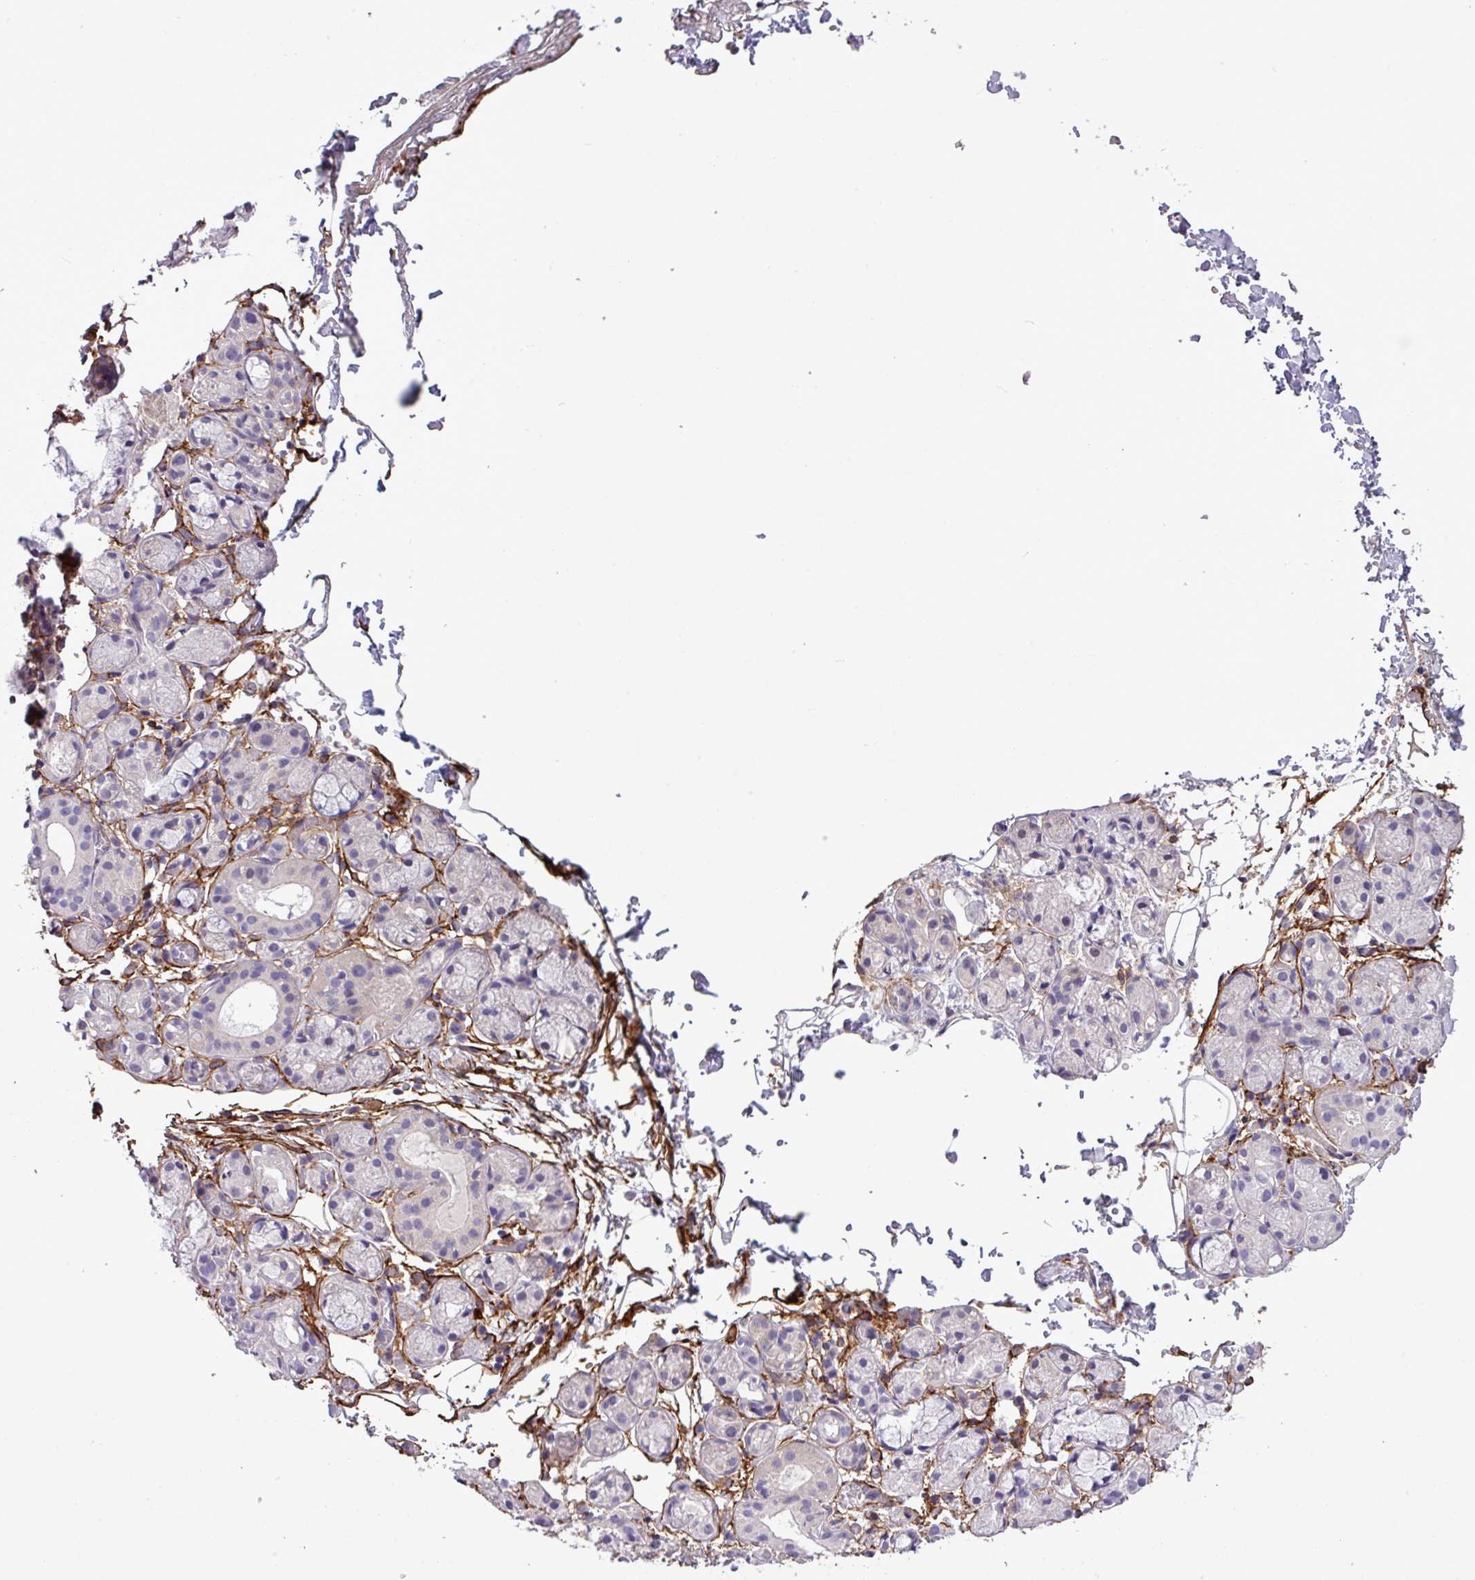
{"staining": {"intensity": "negative", "quantity": "none", "location": "none"}, "tissue": "salivary gland", "cell_type": "Glandular cells", "image_type": "normal", "snomed": [{"axis": "morphology", "description": "Normal tissue, NOS"}, {"axis": "topography", "description": "Salivary gland"}], "caption": "Histopathology image shows no significant protein staining in glandular cells of unremarkable salivary gland. (DAB IHC with hematoxylin counter stain).", "gene": "CD248", "patient": {"sex": "male", "age": 82}}